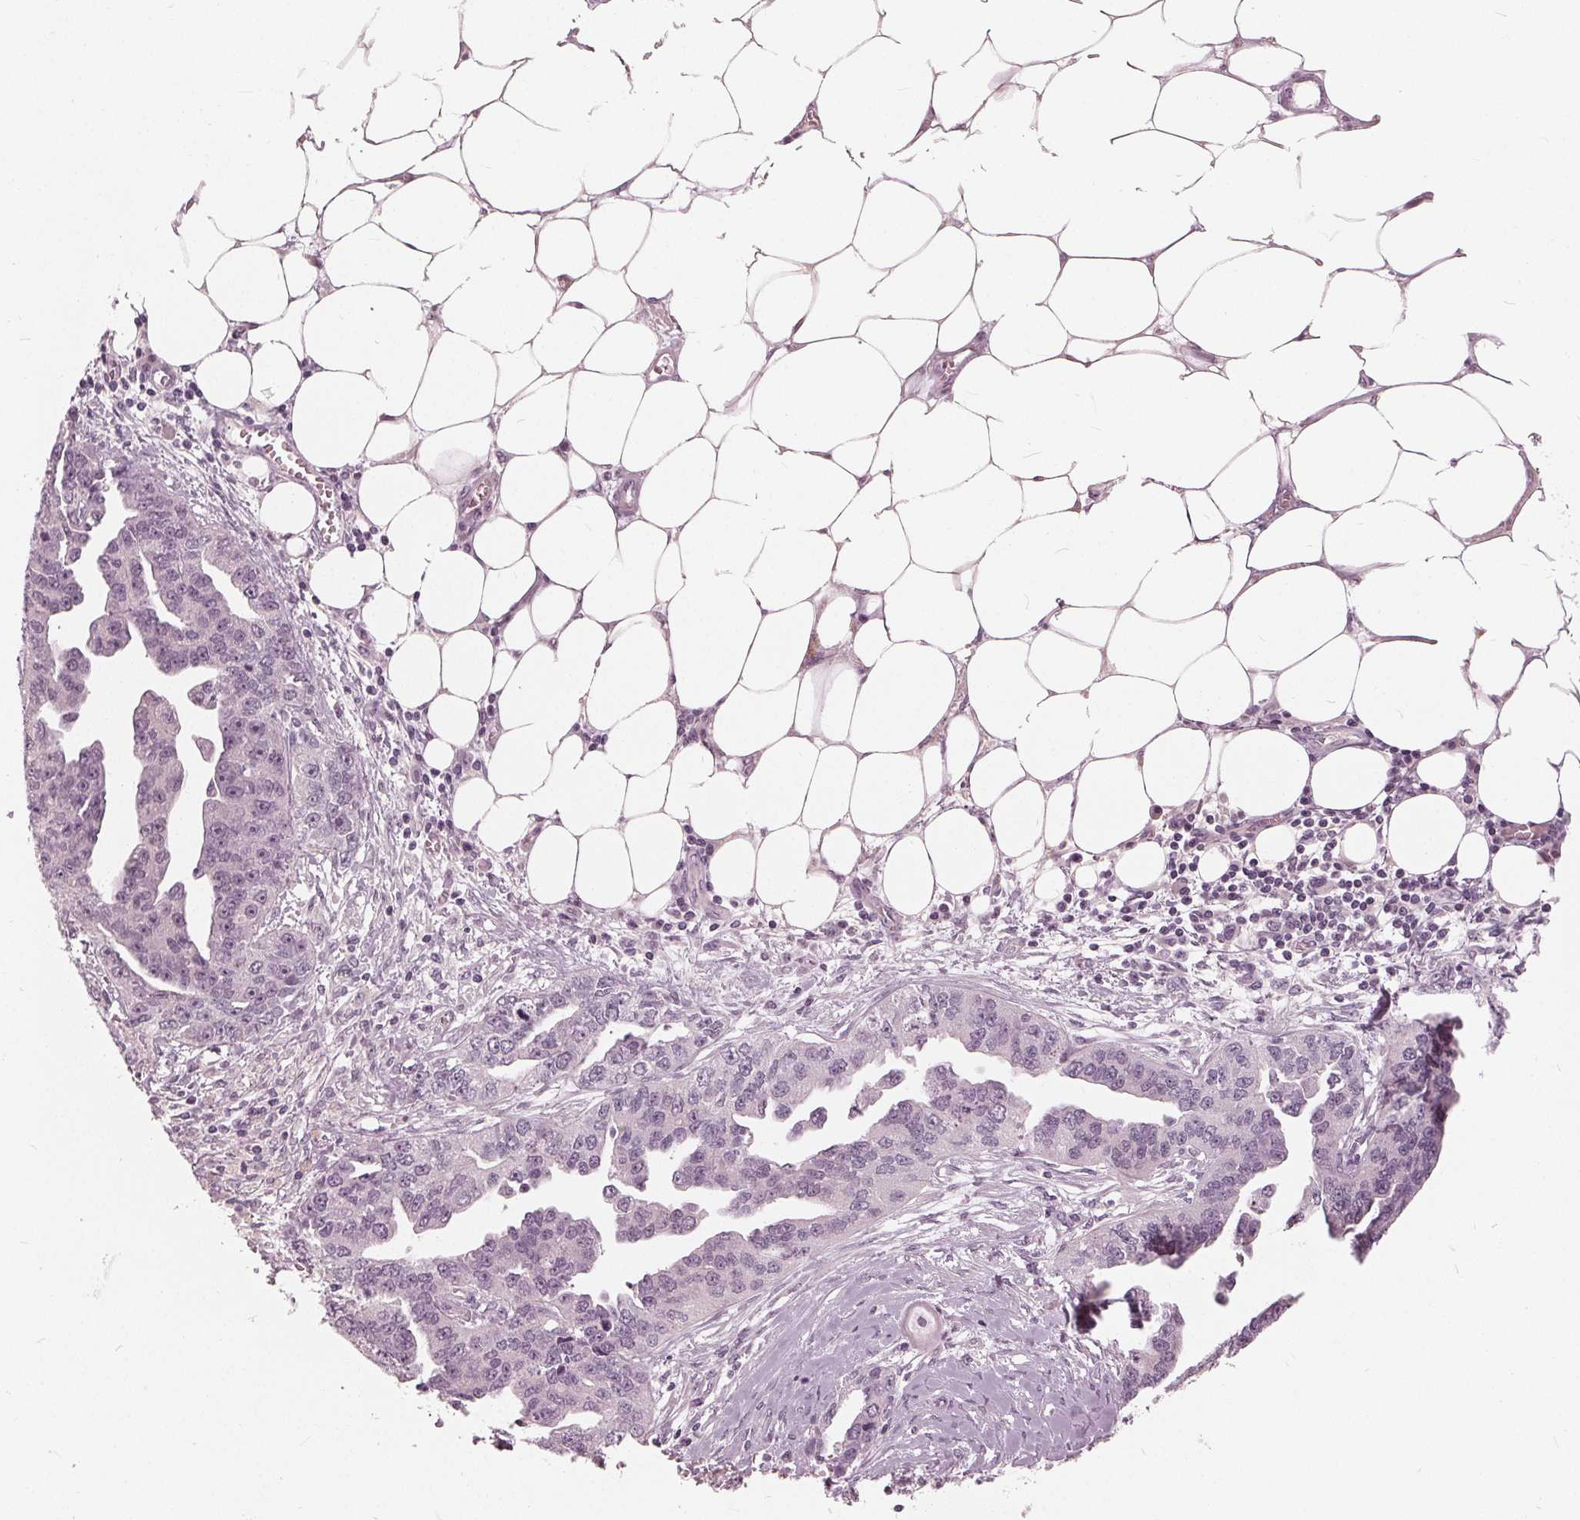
{"staining": {"intensity": "negative", "quantity": "none", "location": "none"}, "tissue": "ovarian cancer", "cell_type": "Tumor cells", "image_type": "cancer", "snomed": [{"axis": "morphology", "description": "Cystadenocarcinoma, serous, NOS"}, {"axis": "topography", "description": "Ovary"}], "caption": "A high-resolution micrograph shows immunohistochemistry staining of ovarian serous cystadenocarcinoma, which exhibits no significant staining in tumor cells.", "gene": "SAT2", "patient": {"sex": "female", "age": 75}}